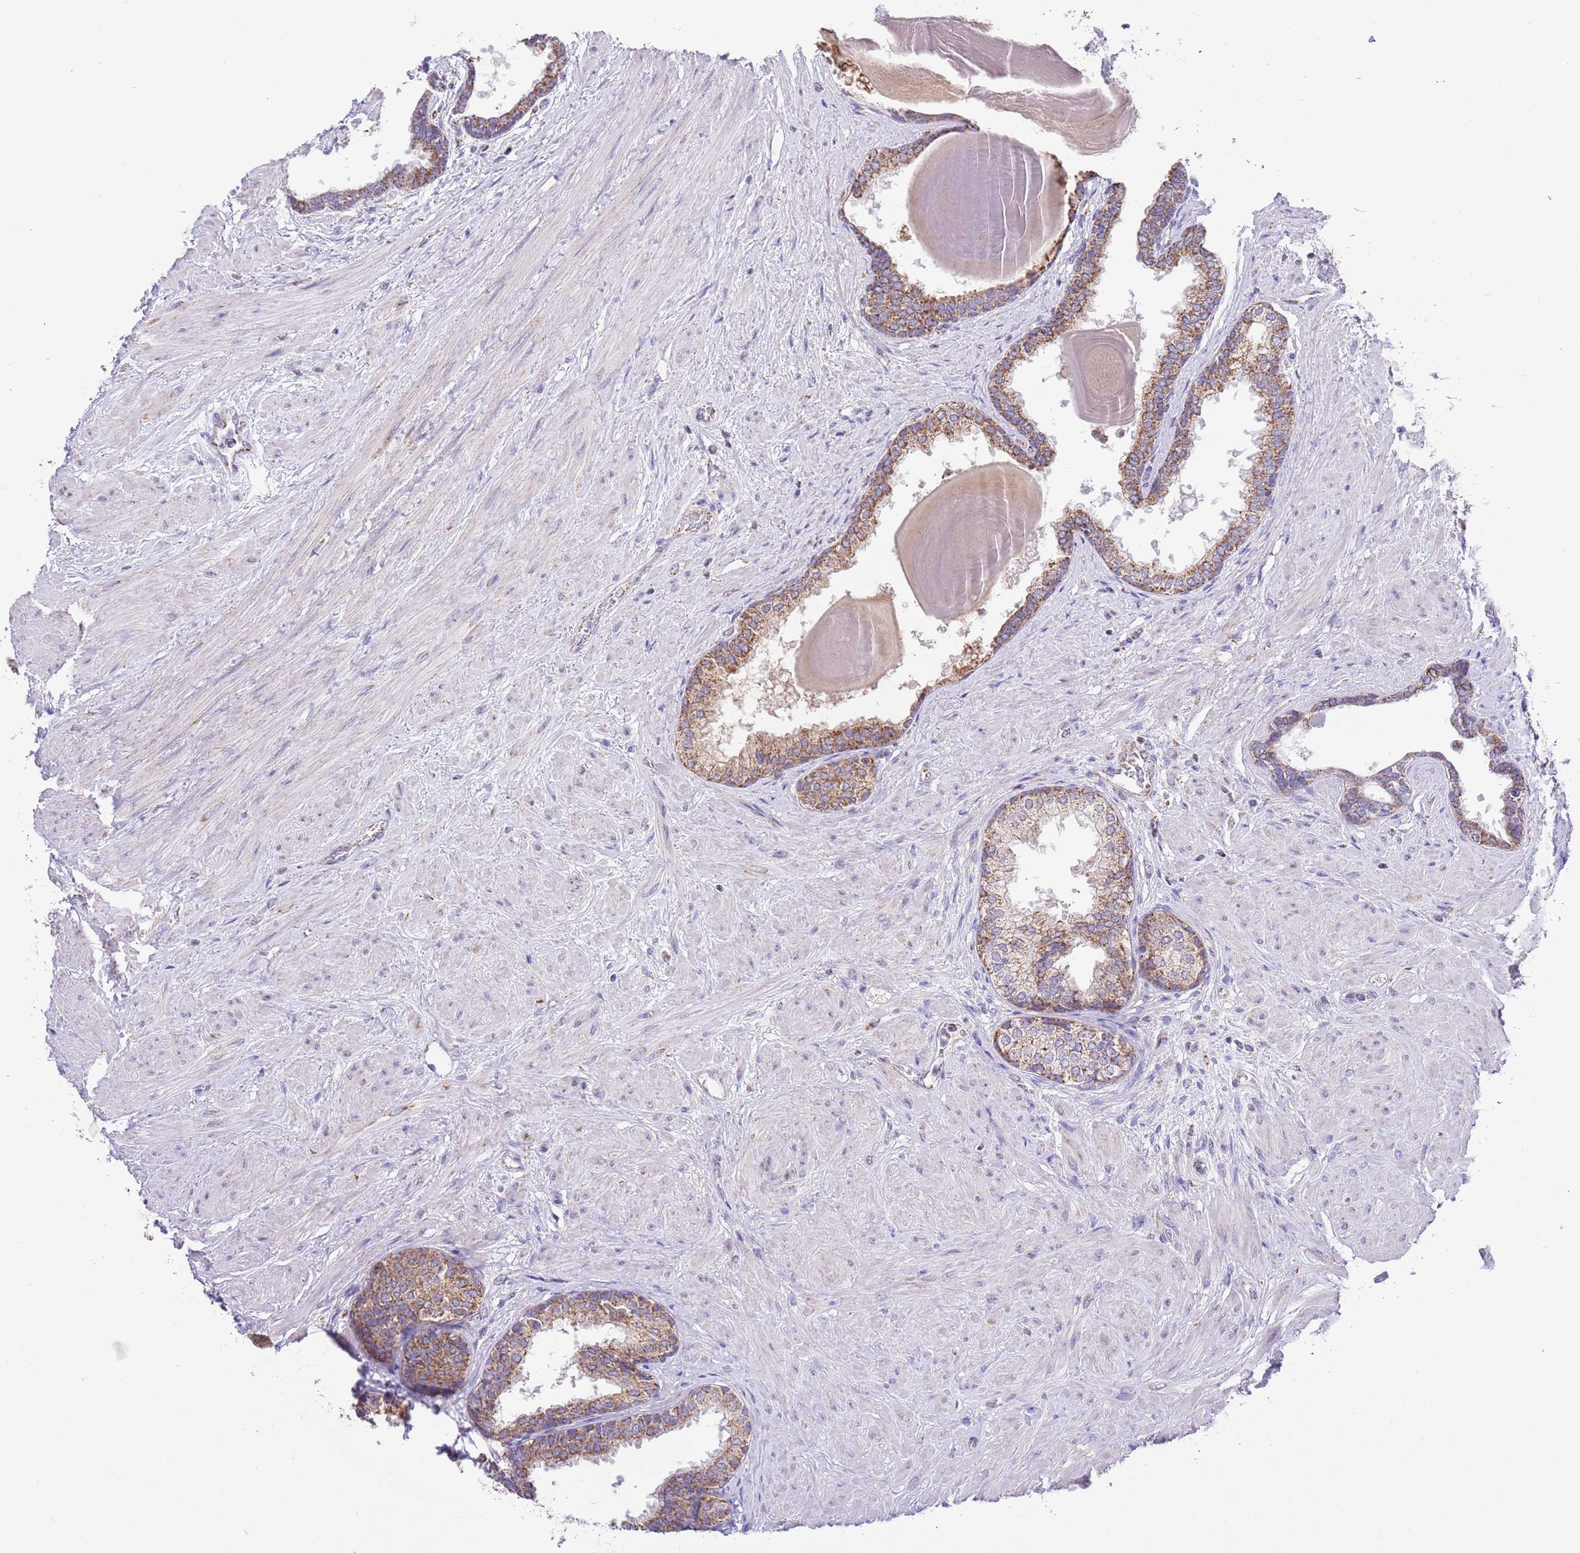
{"staining": {"intensity": "strong", "quantity": "25%-75%", "location": "cytoplasmic/membranous"}, "tissue": "prostate", "cell_type": "Glandular cells", "image_type": "normal", "snomed": [{"axis": "morphology", "description": "Normal tissue, NOS"}, {"axis": "topography", "description": "Prostate"}], "caption": "Immunohistochemistry (IHC) photomicrograph of benign human prostate stained for a protein (brown), which displays high levels of strong cytoplasmic/membranous expression in about 25%-75% of glandular cells.", "gene": "TEKTIP1", "patient": {"sex": "male", "age": 48}}